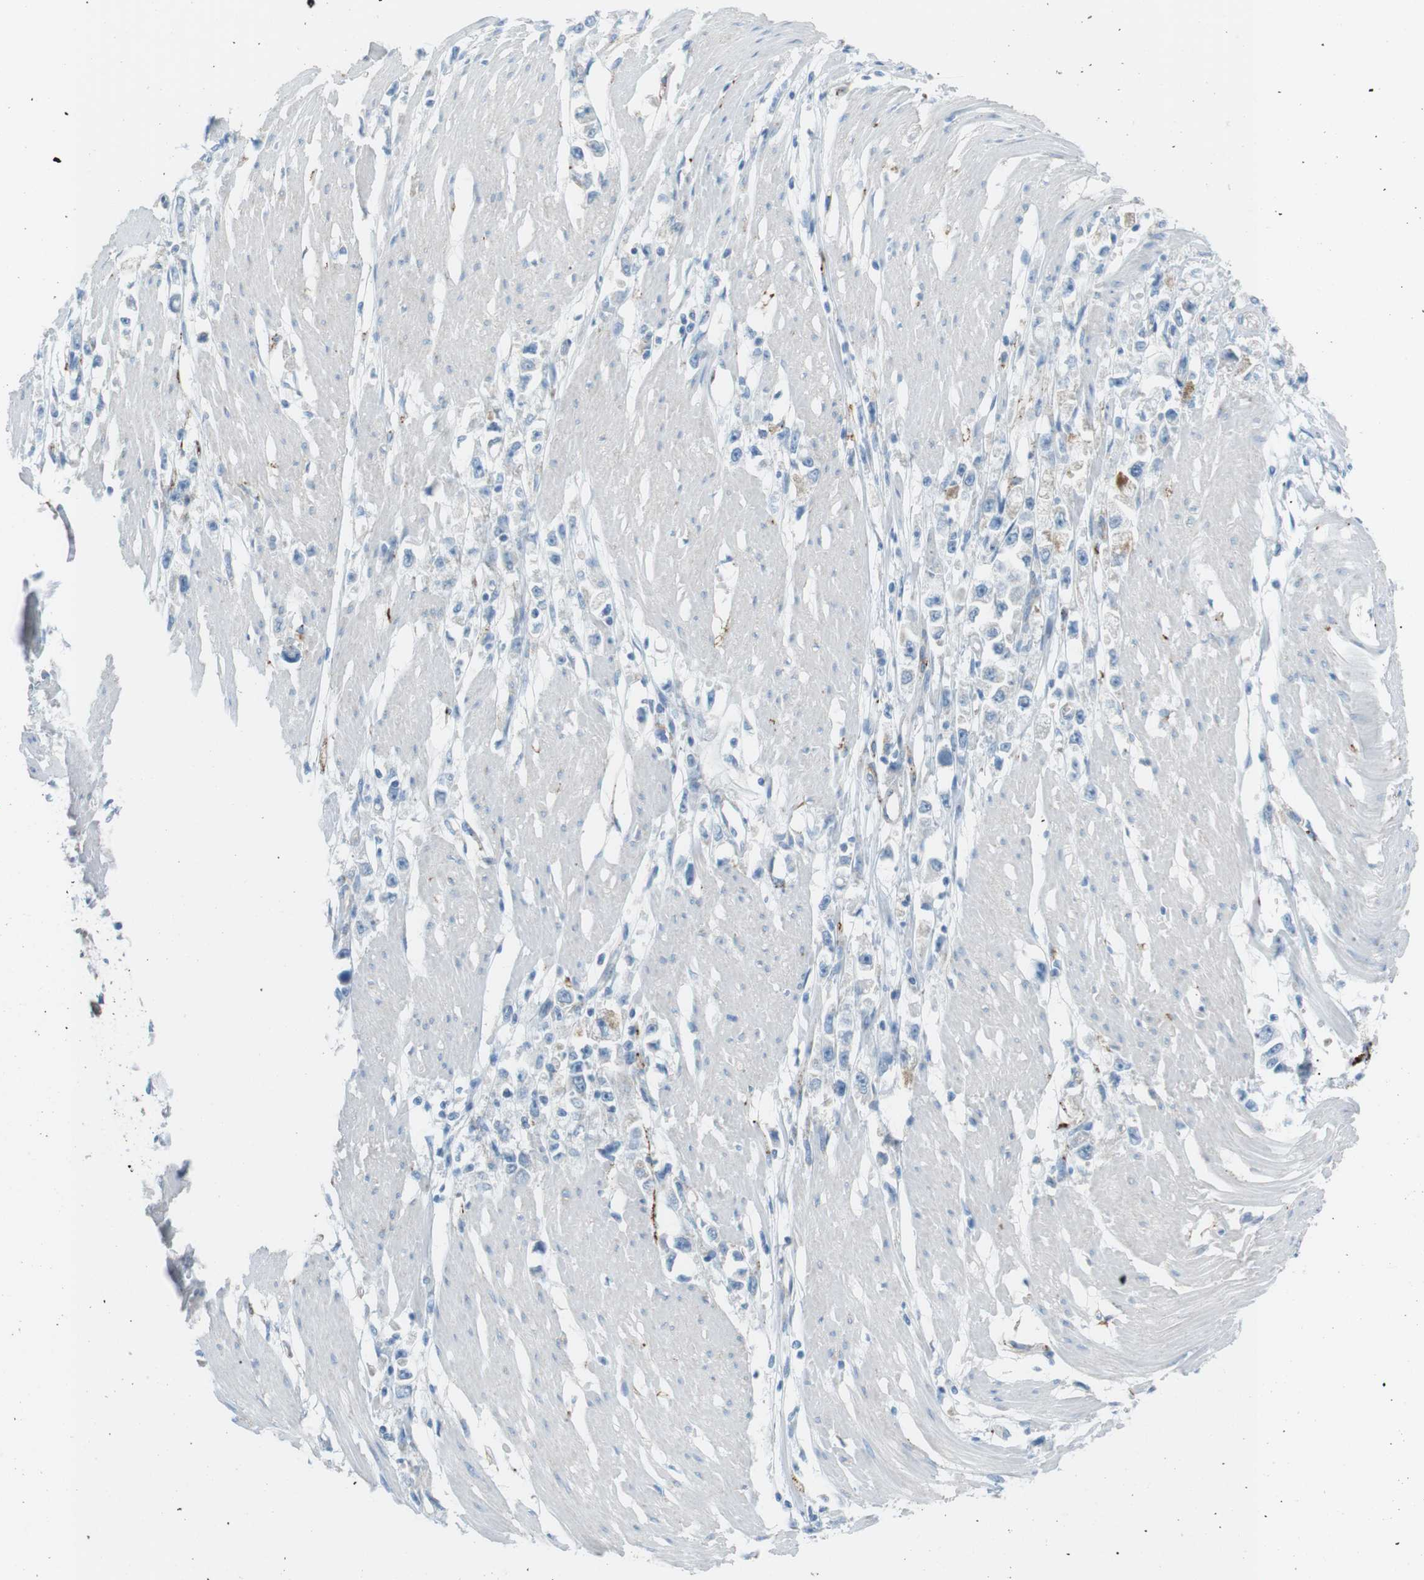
{"staining": {"intensity": "negative", "quantity": "none", "location": "none"}, "tissue": "stomach cancer", "cell_type": "Tumor cells", "image_type": "cancer", "snomed": [{"axis": "morphology", "description": "Adenocarcinoma, NOS"}, {"axis": "topography", "description": "Stomach"}], "caption": "Tumor cells are negative for protein expression in human adenocarcinoma (stomach).", "gene": "VAMP1", "patient": {"sex": "female", "age": 59}}